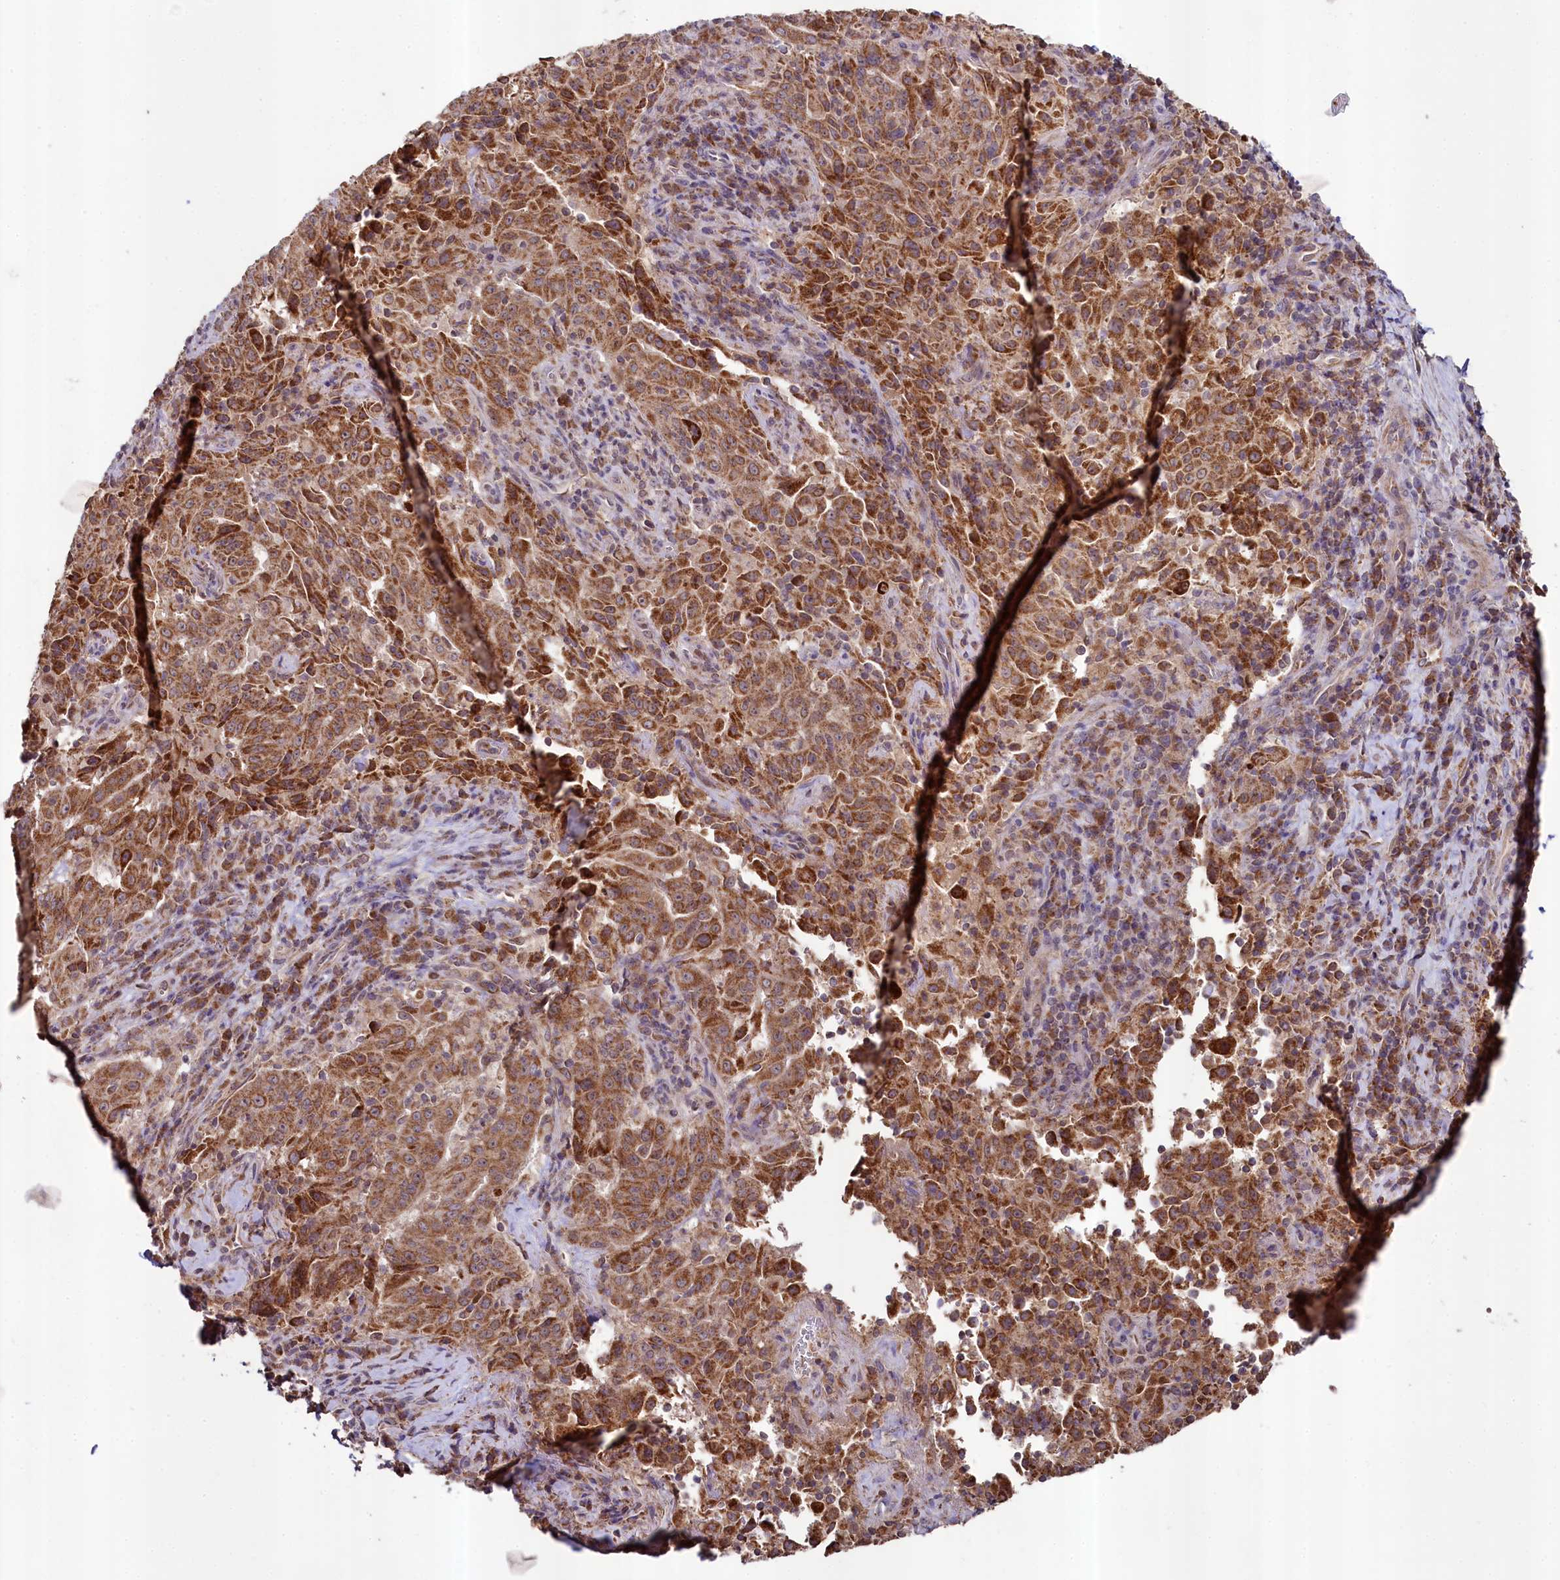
{"staining": {"intensity": "strong", "quantity": ">75%", "location": "cytoplasmic/membranous"}, "tissue": "pancreatic cancer", "cell_type": "Tumor cells", "image_type": "cancer", "snomed": [{"axis": "morphology", "description": "Adenocarcinoma, NOS"}, {"axis": "topography", "description": "Pancreas"}], "caption": "Immunohistochemical staining of pancreatic cancer shows high levels of strong cytoplasmic/membranous positivity in approximately >75% of tumor cells.", "gene": "METTL4", "patient": {"sex": "male", "age": 63}}